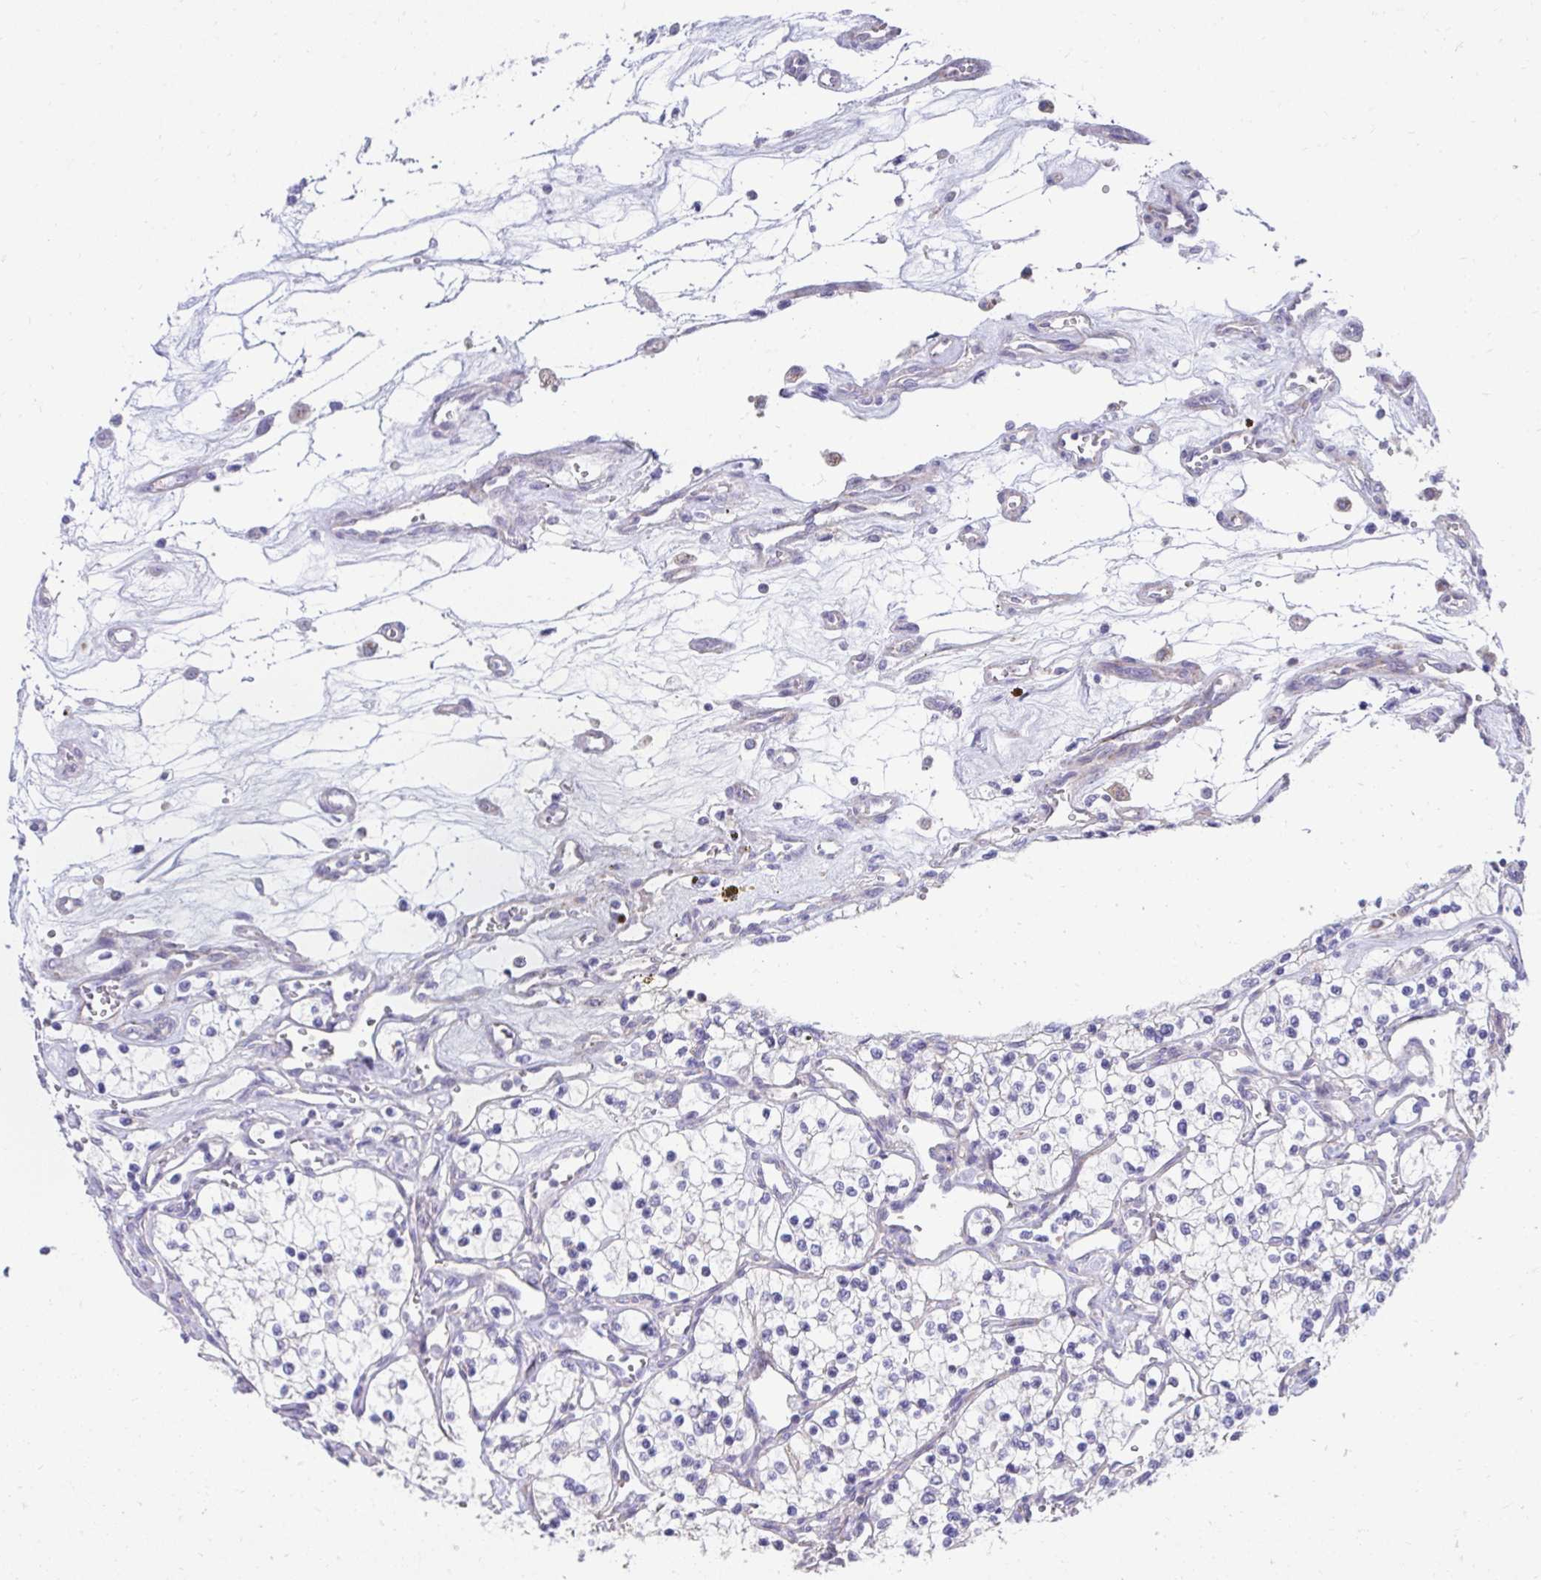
{"staining": {"intensity": "negative", "quantity": "none", "location": "none"}, "tissue": "renal cancer", "cell_type": "Tumor cells", "image_type": "cancer", "snomed": [{"axis": "morphology", "description": "Adenocarcinoma, NOS"}, {"axis": "topography", "description": "Kidney"}], "caption": "Photomicrograph shows no protein staining in tumor cells of renal cancer (adenocarcinoma) tissue.", "gene": "PRRG3", "patient": {"sex": "female", "age": 69}}